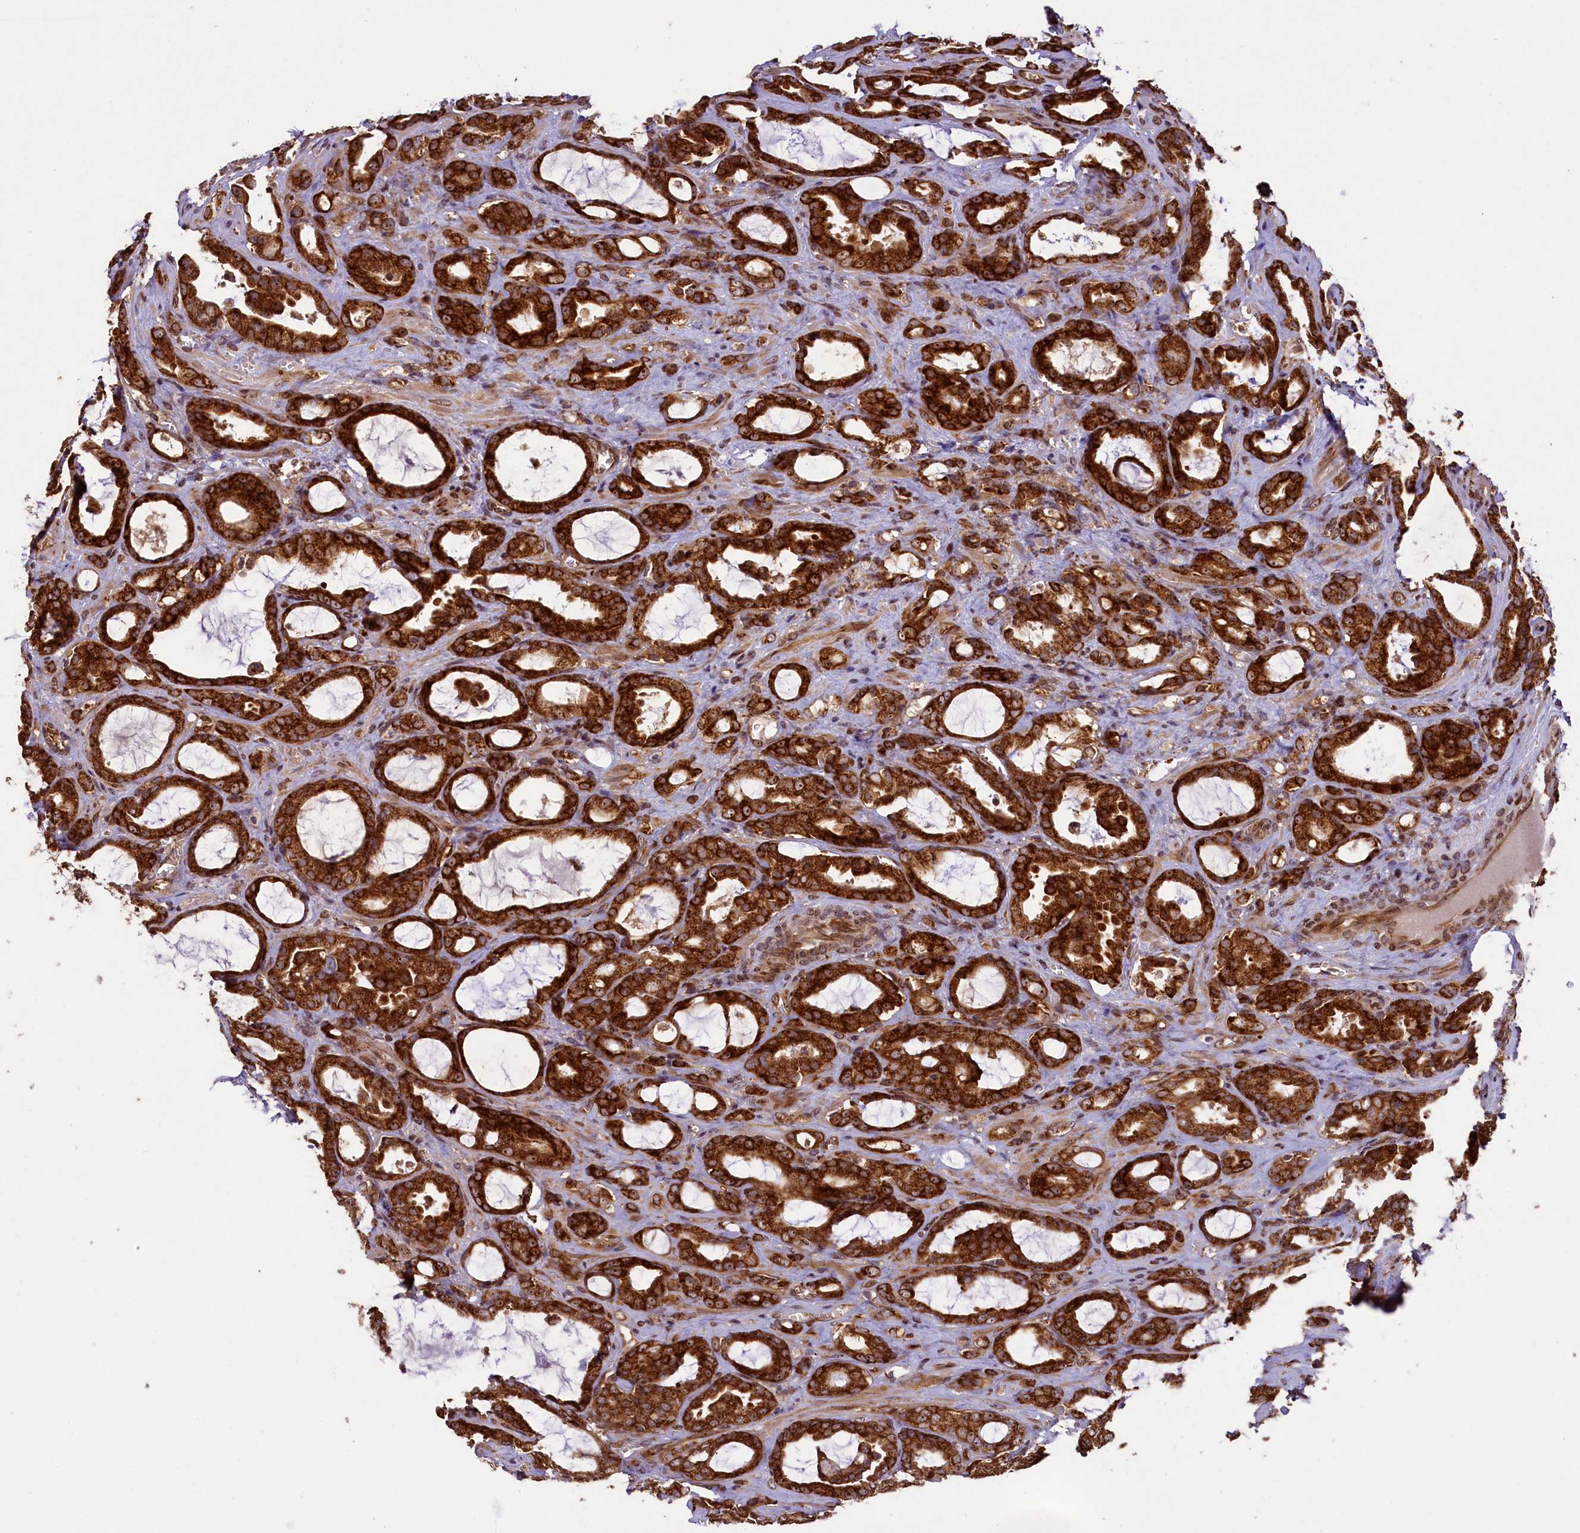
{"staining": {"intensity": "strong", "quantity": ">75%", "location": "cytoplasmic/membranous"}, "tissue": "prostate cancer", "cell_type": "Tumor cells", "image_type": "cancer", "snomed": [{"axis": "morphology", "description": "Adenocarcinoma, High grade"}, {"axis": "topography", "description": "Prostate"}], "caption": "Immunohistochemical staining of human prostate adenocarcinoma (high-grade) reveals high levels of strong cytoplasmic/membranous protein expression in approximately >75% of tumor cells.", "gene": "LARP4", "patient": {"sex": "male", "age": 72}}